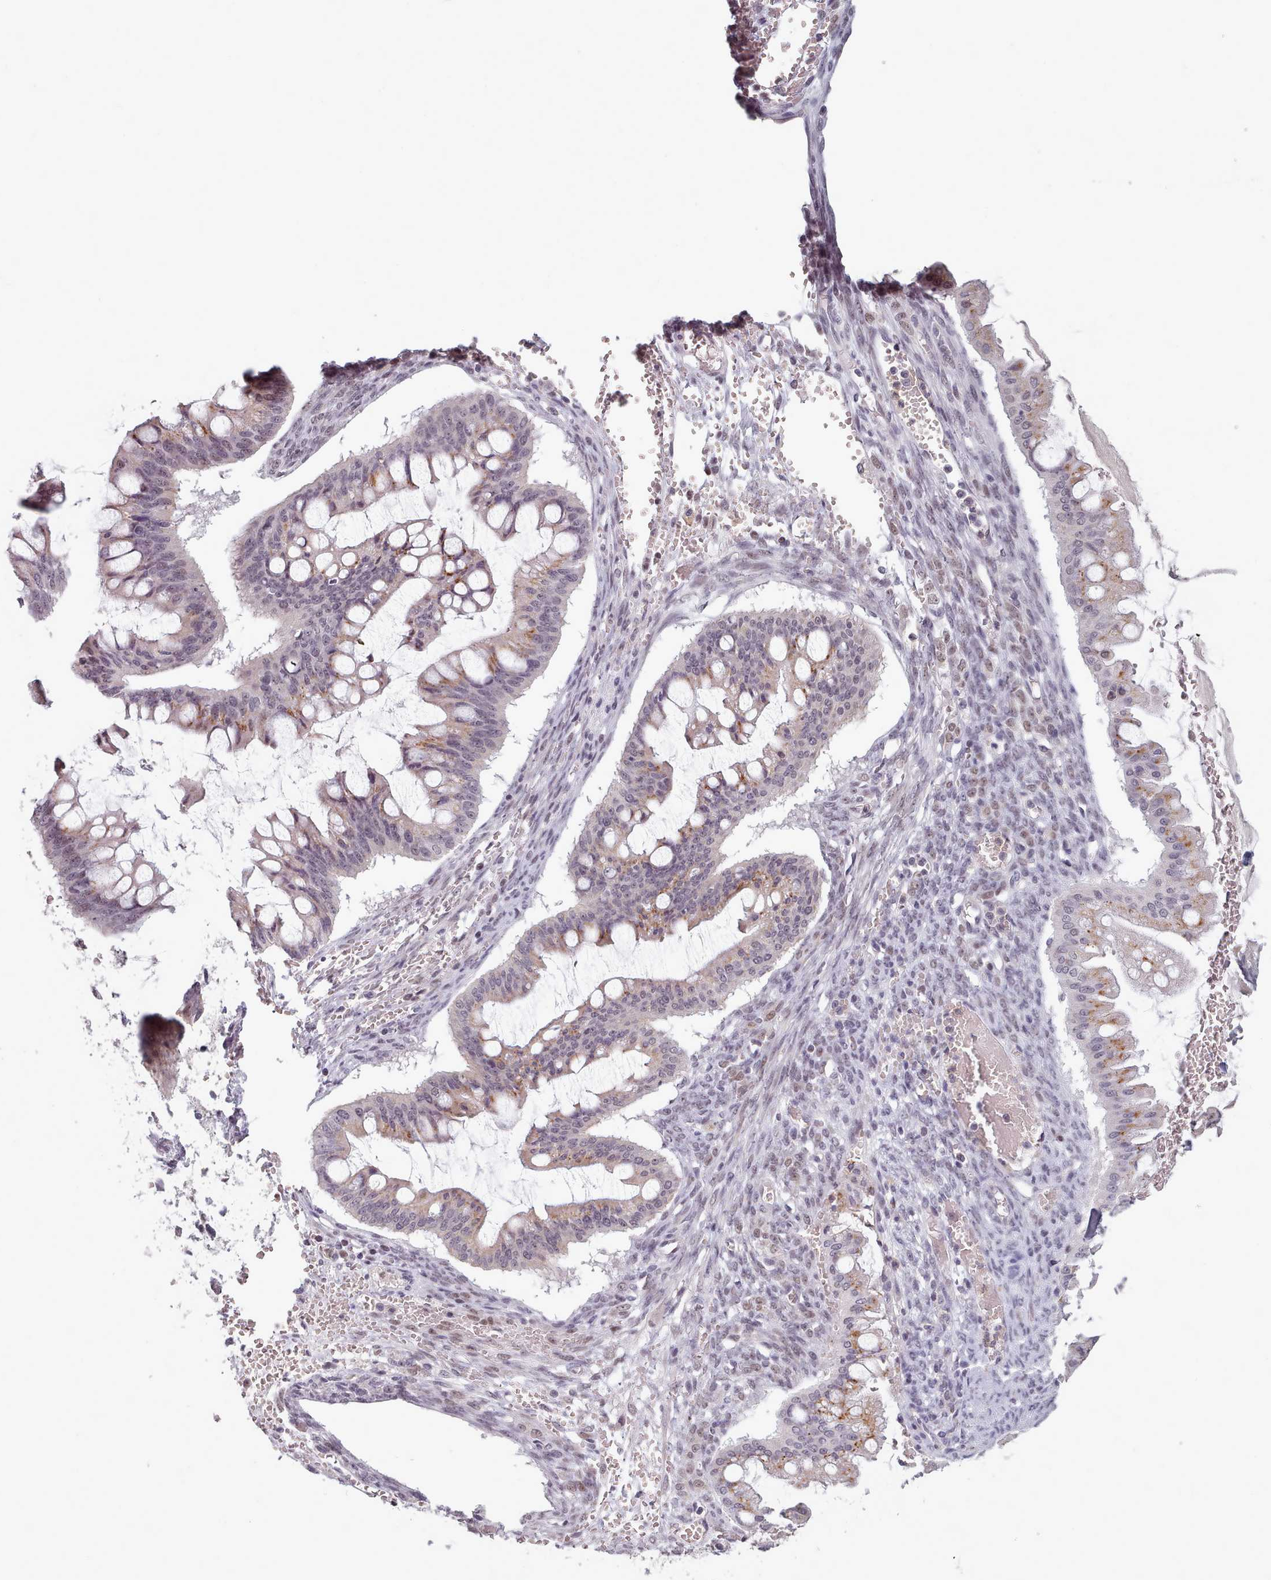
{"staining": {"intensity": "moderate", "quantity": "25%-75%", "location": "cytoplasmic/membranous"}, "tissue": "ovarian cancer", "cell_type": "Tumor cells", "image_type": "cancer", "snomed": [{"axis": "morphology", "description": "Cystadenocarcinoma, mucinous, NOS"}, {"axis": "topography", "description": "Ovary"}], "caption": "A high-resolution photomicrograph shows IHC staining of ovarian cancer (mucinous cystadenocarcinoma), which exhibits moderate cytoplasmic/membranous expression in approximately 25%-75% of tumor cells.", "gene": "SRSF9", "patient": {"sex": "female", "age": 73}}